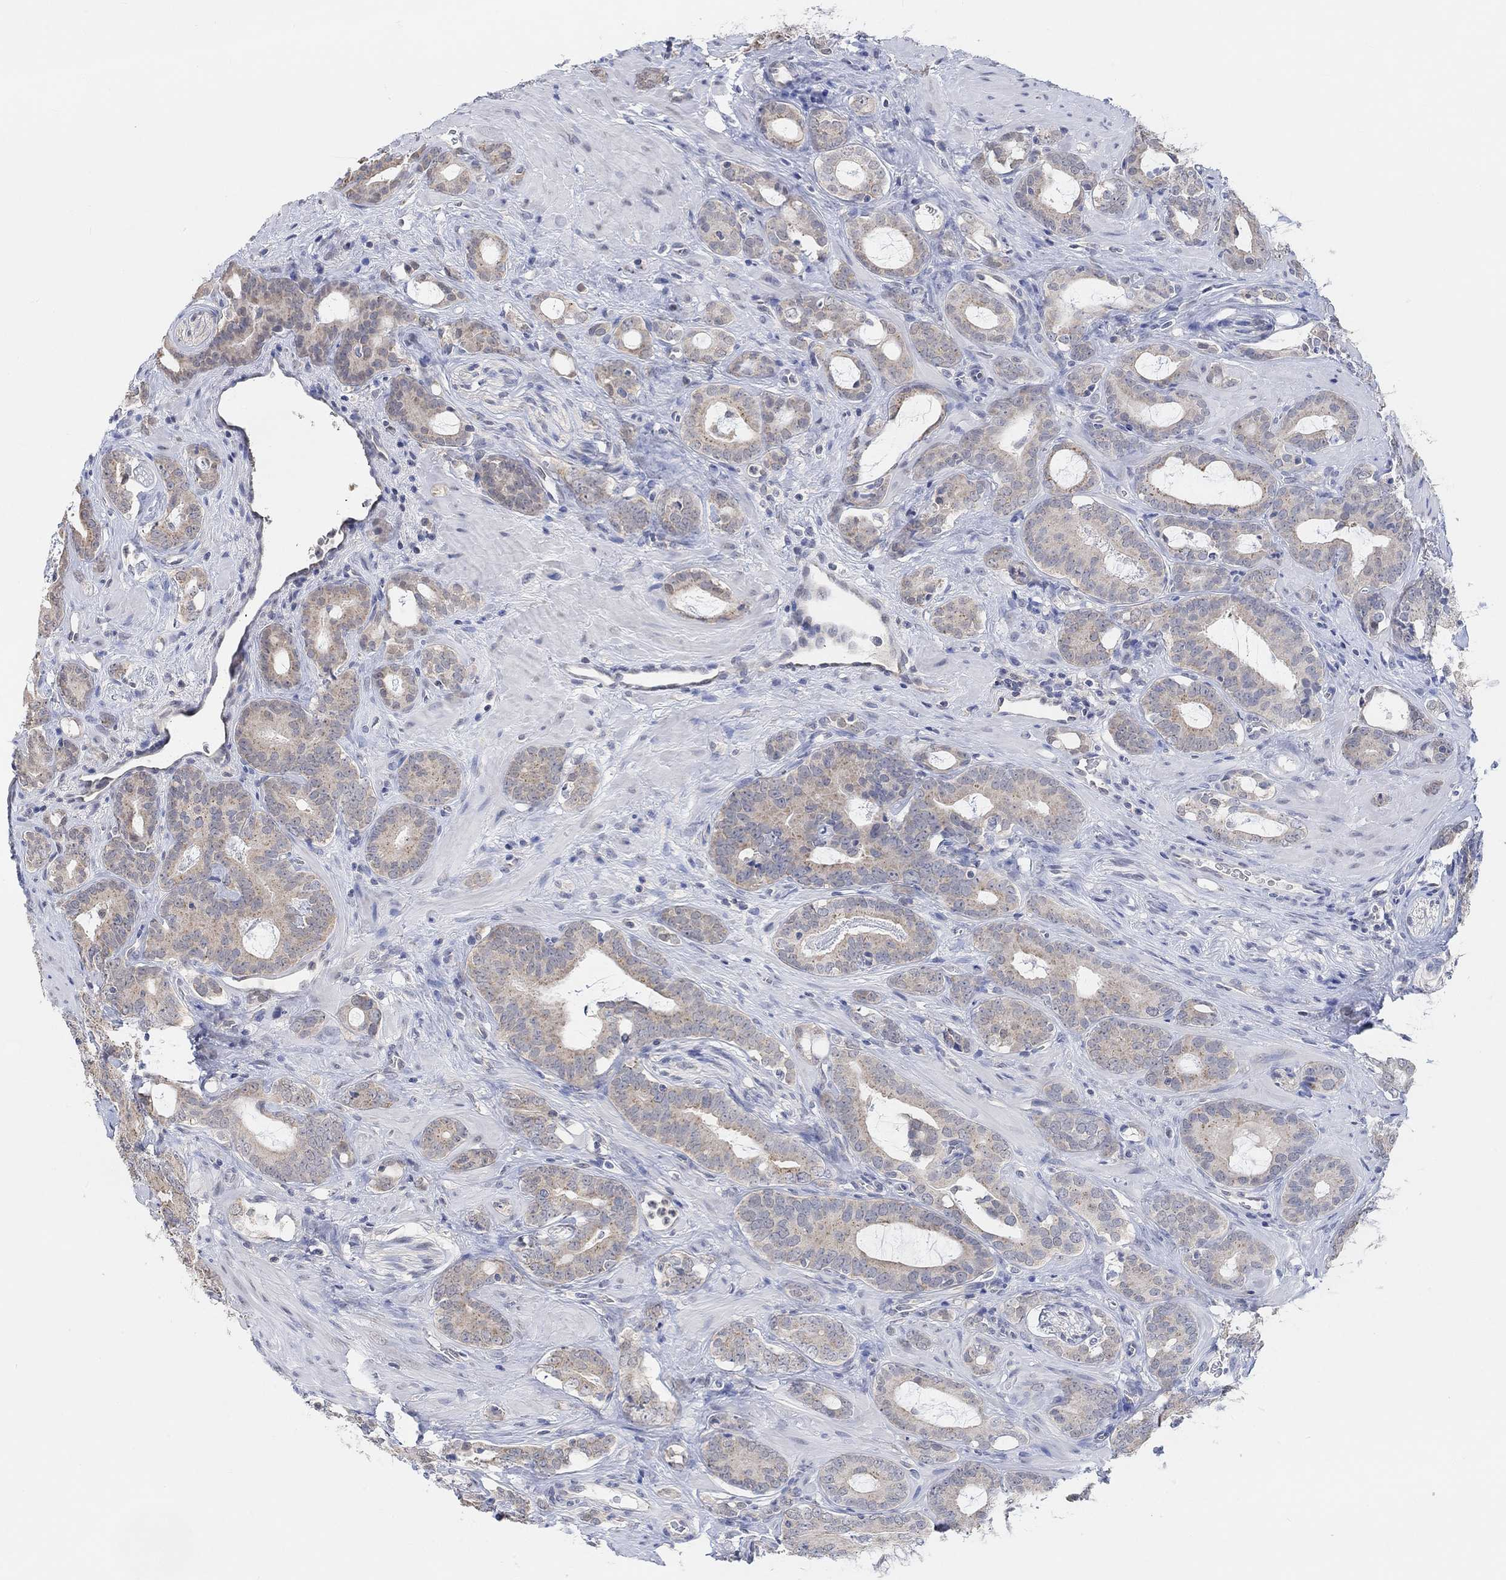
{"staining": {"intensity": "weak", "quantity": "25%-75%", "location": "cytoplasmic/membranous"}, "tissue": "prostate cancer", "cell_type": "Tumor cells", "image_type": "cancer", "snomed": [{"axis": "morphology", "description": "Adenocarcinoma, NOS"}, {"axis": "topography", "description": "Prostate"}], "caption": "DAB immunohistochemical staining of human prostate adenocarcinoma exhibits weak cytoplasmic/membranous protein expression in approximately 25%-75% of tumor cells.", "gene": "MUC1", "patient": {"sex": "male", "age": 55}}